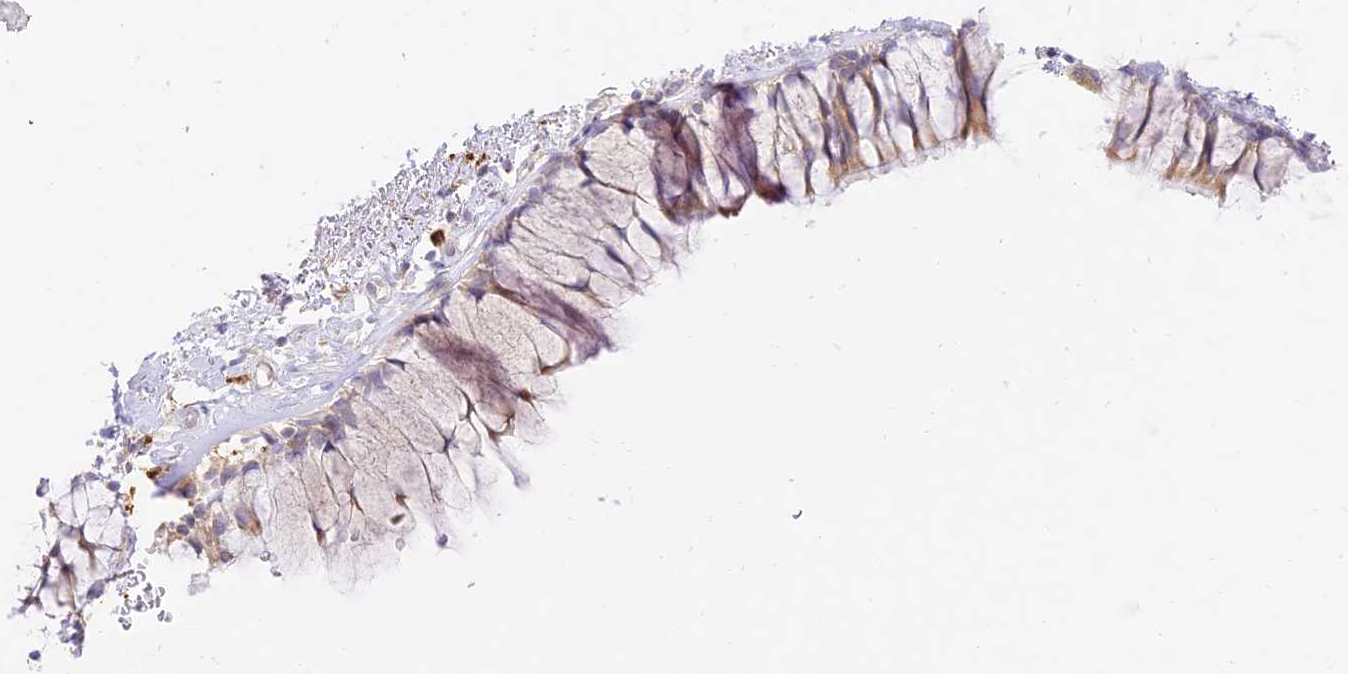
{"staining": {"intensity": "moderate", "quantity": "25%-75%", "location": "cytoplasmic/membranous"}, "tissue": "bronchus", "cell_type": "Respiratory epithelial cells", "image_type": "normal", "snomed": [{"axis": "morphology", "description": "Normal tissue, NOS"}, {"axis": "topography", "description": "Cartilage tissue"}, {"axis": "topography", "description": "Bronchus"}], "caption": "Immunohistochemistry (IHC) image of unremarkable bronchus: human bronchus stained using immunohistochemistry reveals medium levels of moderate protein expression localized specifically in the cytoplasmic/membranous of respiratory epithelial cells, appearing as a cytoplasmic/membranous brown color.", "gene": "LRRC15", "patient": {"sex": "female", "age": 73}}